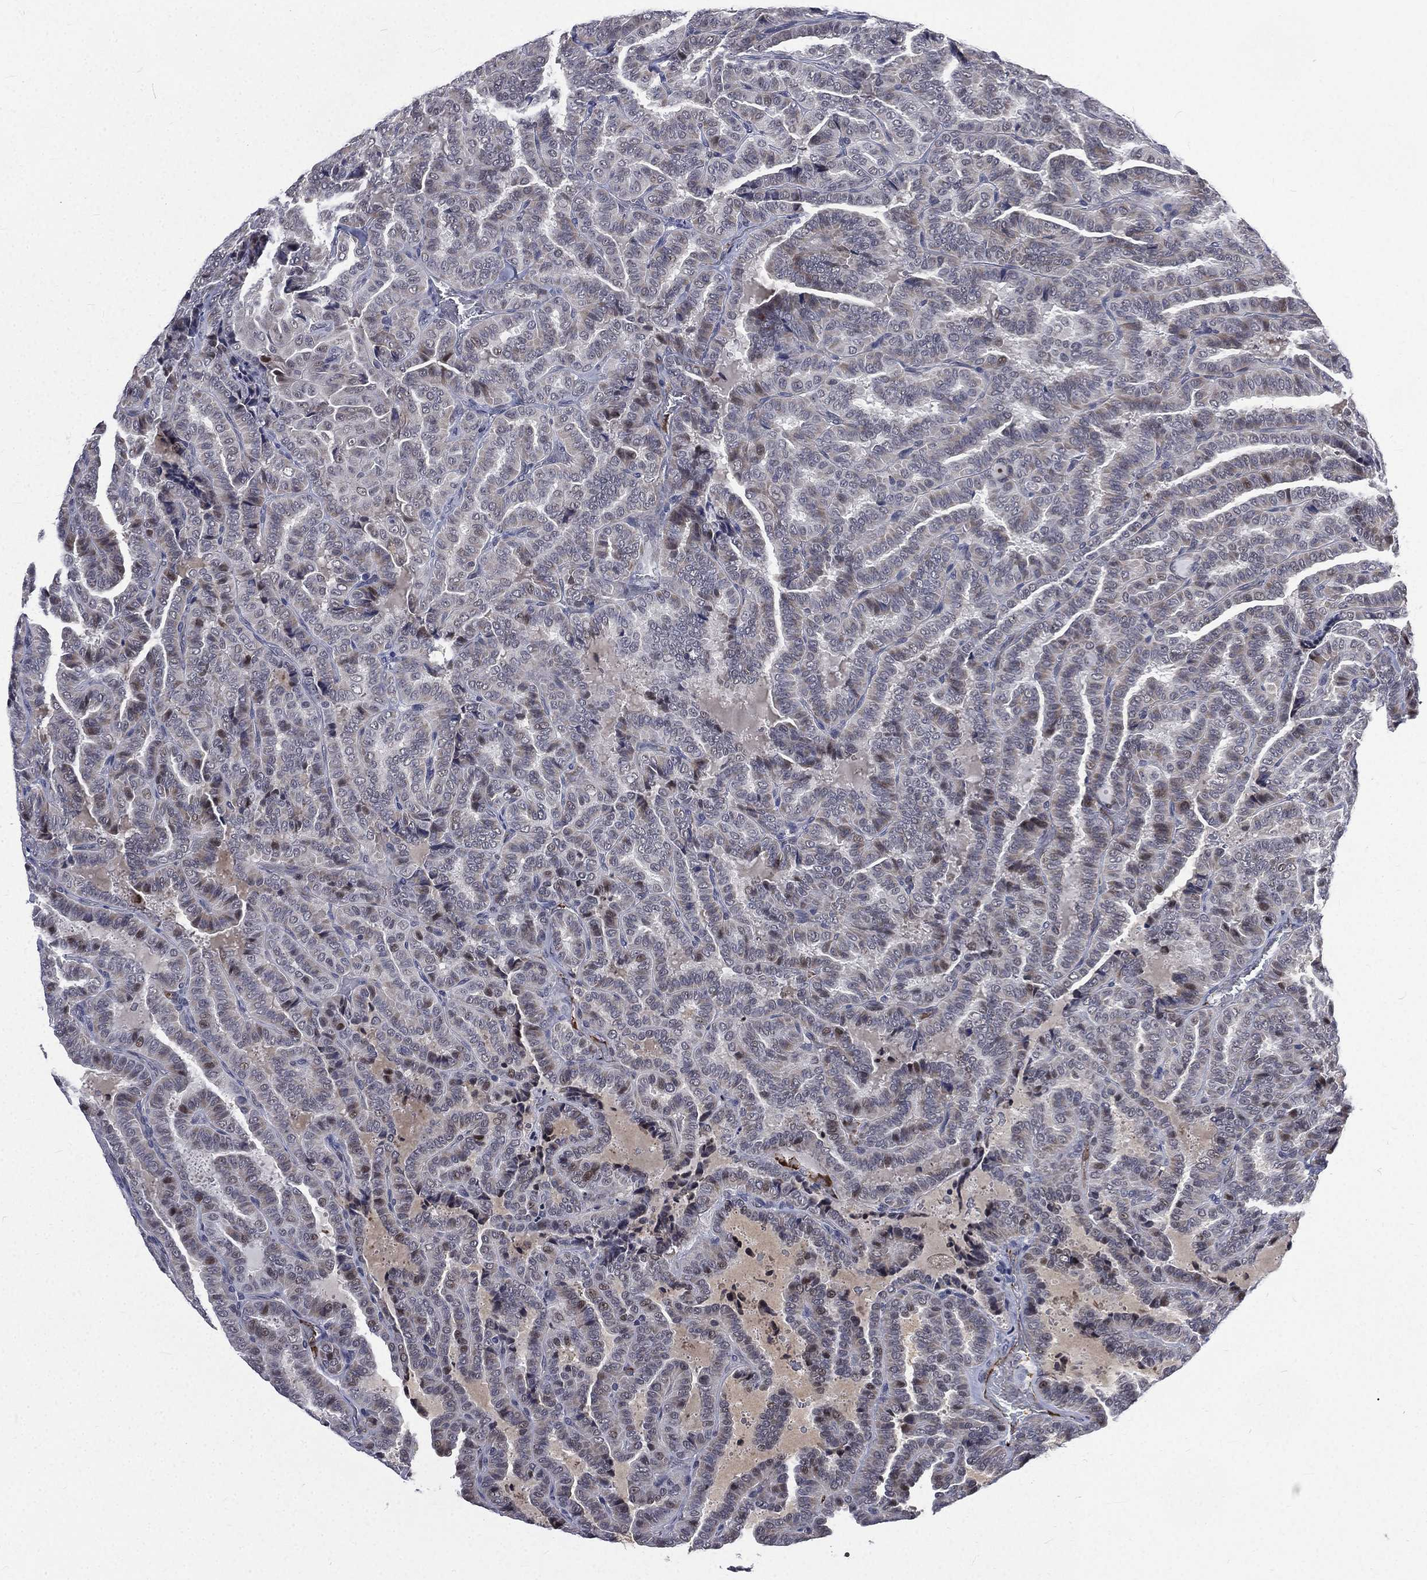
{"staining": {"intensity": "negative", "quantity": "none", "location": "none"}, "tissue": "thyroid cancer", "cell_type": "Tumor cells", "image_type": "cancer", "snomed": [{"axis": "morphology", "description": "Papillary adenocarcinoma, NOS"}, {"axis": "topography", "description": "Thyroid gland"}], "caption": "Immunohistochemistry (IHC) micrograph of neoplastic tissue: human thyroid cancer (papillary adenocarcinoma) stained with DAB exhibits no significant protein staining in tumor cells.", "gene": "FGG", "patient": {"sex": "female", "age": 39}}